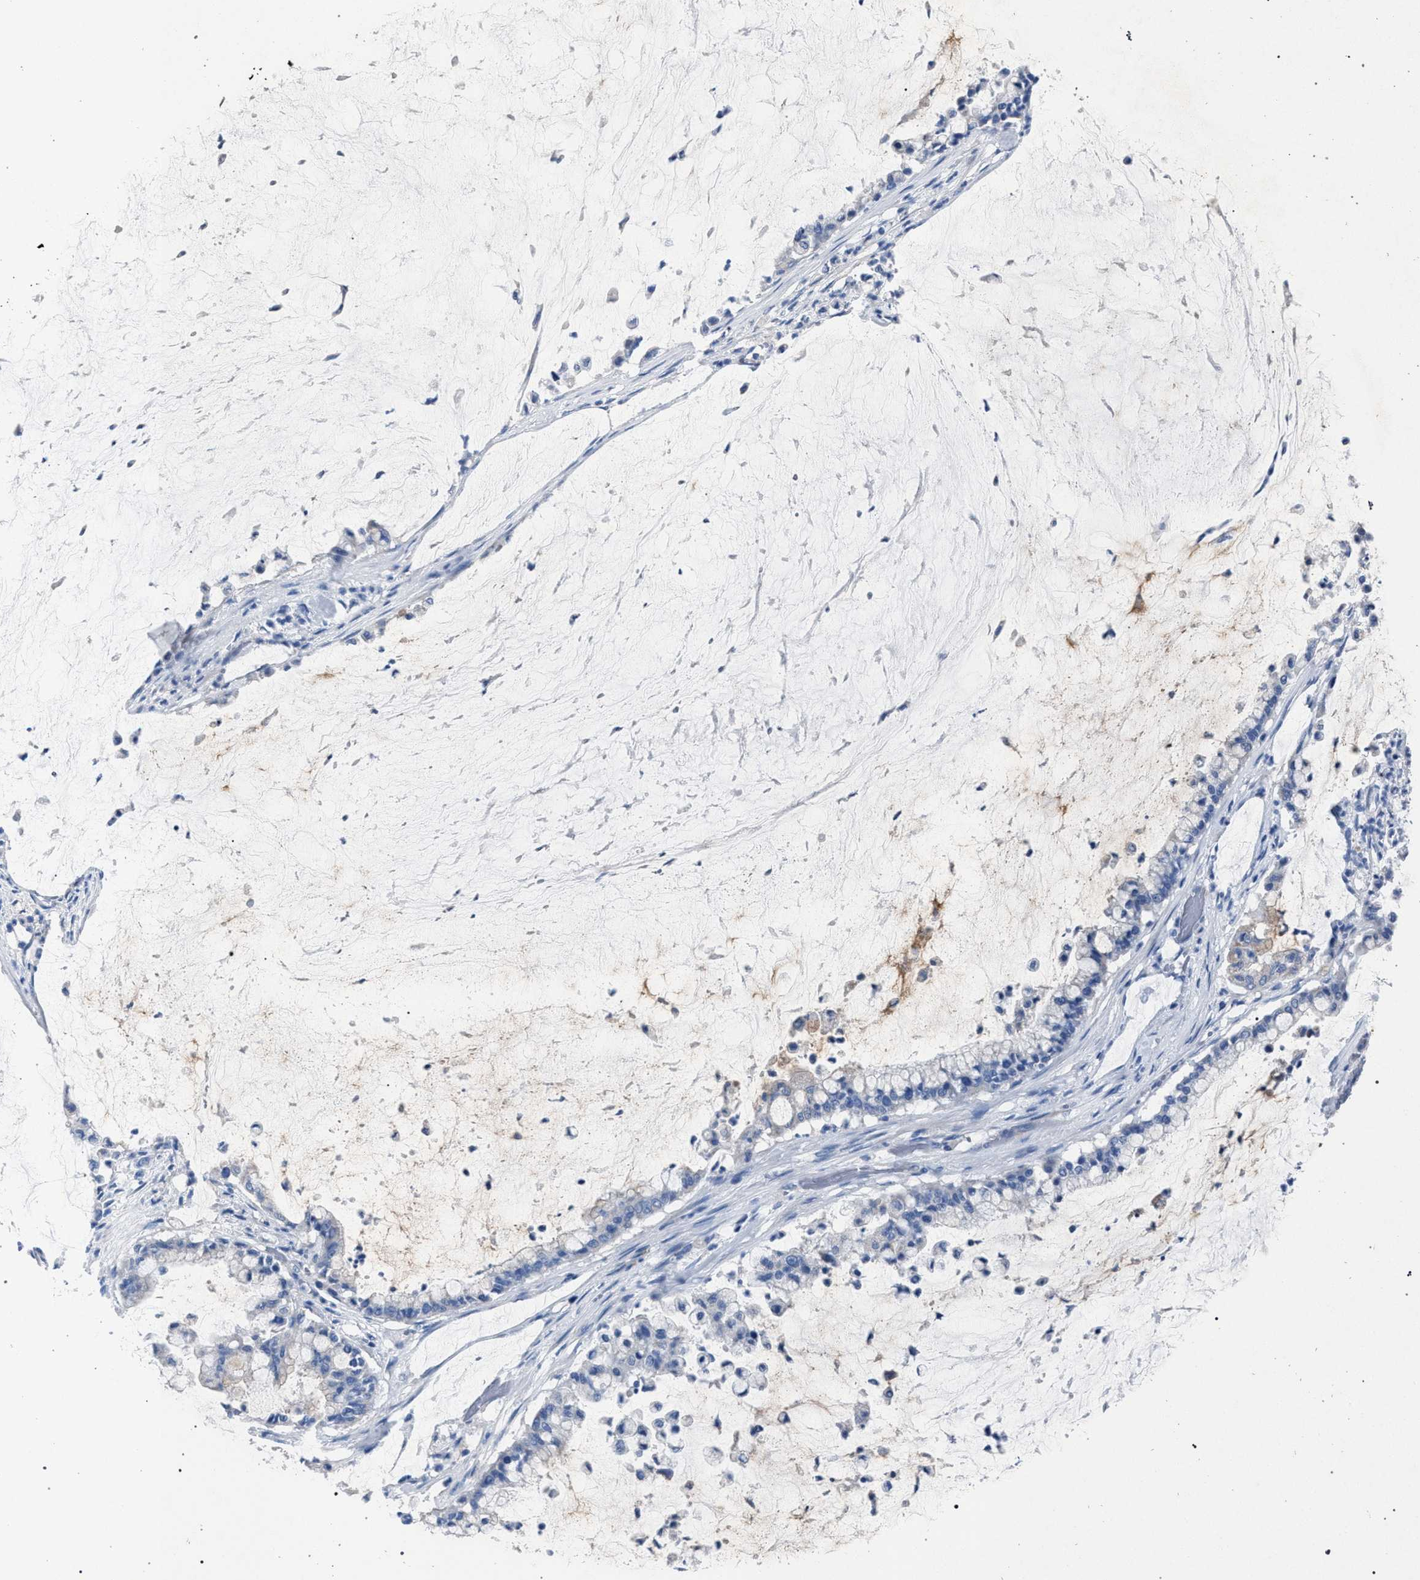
{"staining": {"intensity": "negative", "quantity": "none", "location": "none"}, "tissue": "pancreatic cancer", "cell_type": "Tumor cells", "image_type": "cancer", "snomed": [{"axis": "morphology", "description": "Adenocarcinoma, NOS"}, {"axis": "topography", "description": "Pancreas"}], "caption": "Immunohistochemistry micrograph of neoplastic tissue: pancreatic adenocarcinoma stained with DAB (3,3'-diaminobenzidine) demonstrates no significant protein positivity in tumor cells. (Immunohistochemistry (ihc), brightfield microscopy, high magnification).", "gene": "CRYZ", "patient": {"sex": "male", "age": 41}}